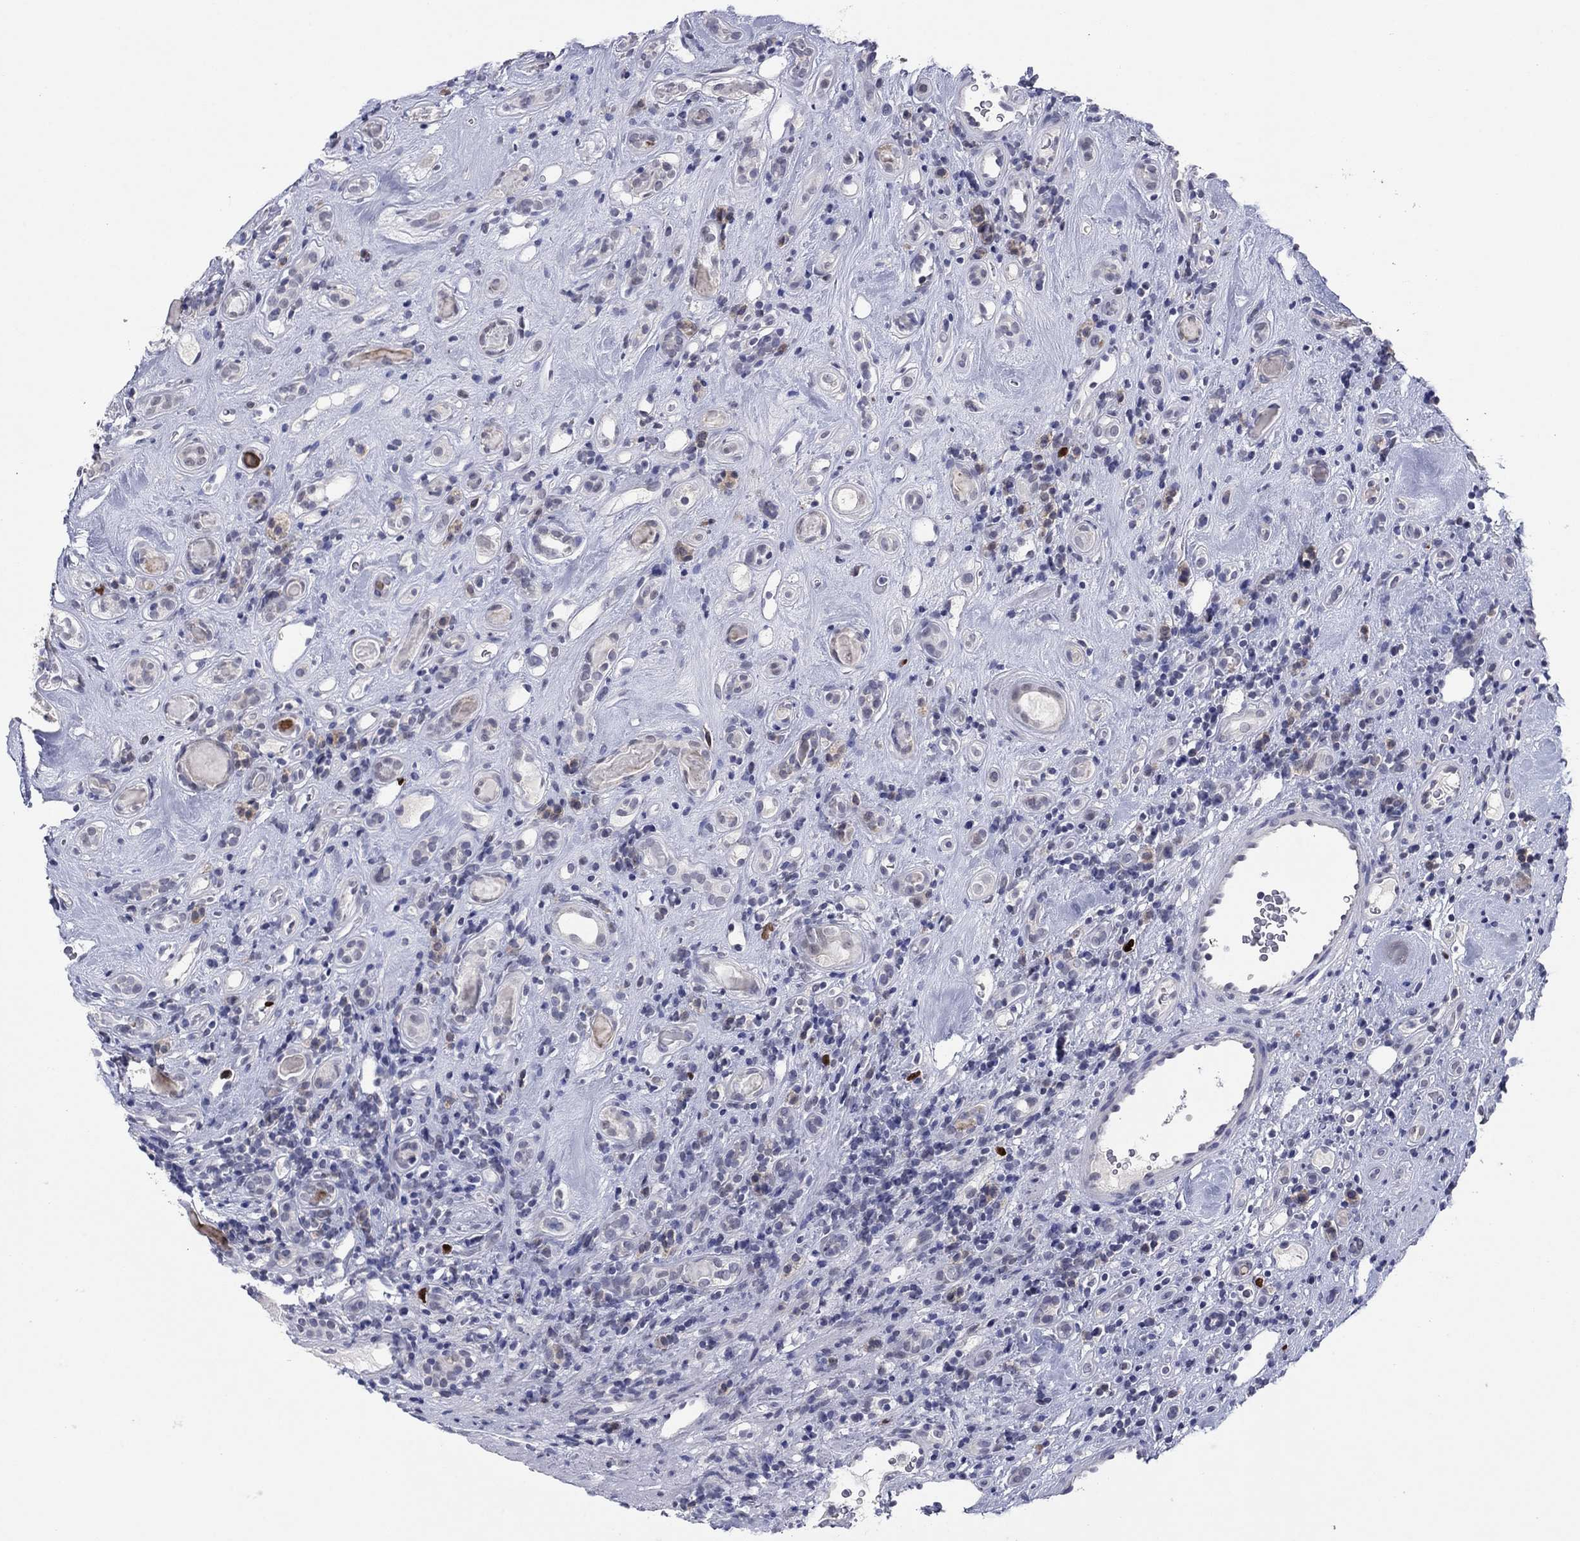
{"staining": {"intensity": "weak", "quantity": "25%-75%", "location": "cytoplasmic/membranous"}, "tissue": "renal cancer", "cell_type": "Tumor cells", "image_type": "cancer", "snomed": [{"axis": "morphology", "description": "Adenocarcinoma, NOS"}, {"axis": "topography", "description": "Kidney"}], "caption": "Renal cancer stained for a protein shows weak cytoplasmic/membranous positivity in tumor cells.", "gene": "CDCA5", "patient": {"sex": "female", "age": 89}}